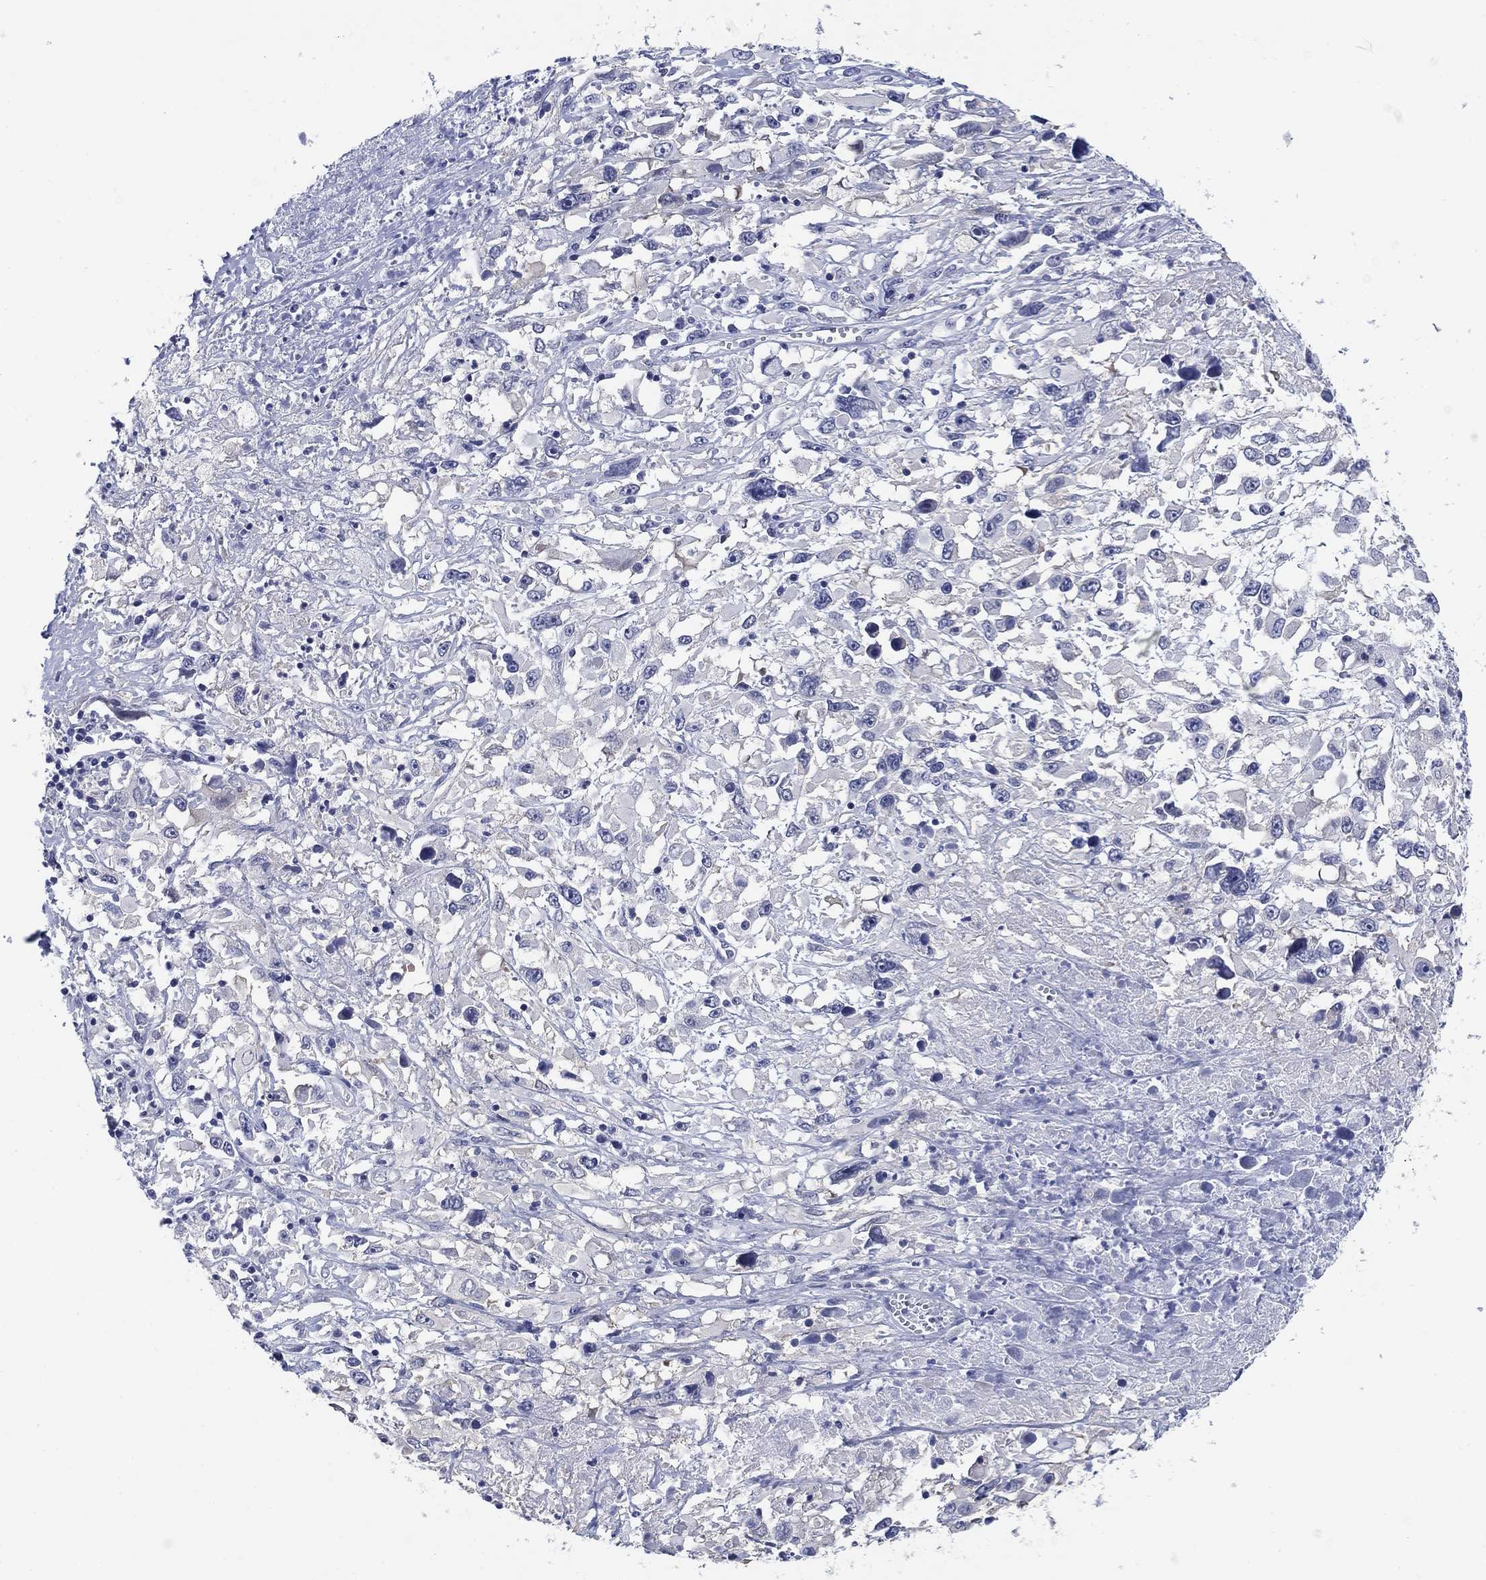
{"staining": {"intensity": "negative", "quantity": "none", "location": "none"}, "tissue": "melanoma", "cell_type": "Tumor cells", "image_type": "cancer", "snomed": [{"axis": "morphology", "description": "Malignant melanoma, Metastatic site"}, {"axis": "topography", "description": "Soft tissue"}], "caption": "High power microscopy image of an IHC micrograph of malignant melanoma (metastatic site), revealing no significant staining in tumor cells.", "gene": "CLUL1", "patient": {"sex": "male", "age": 50}}